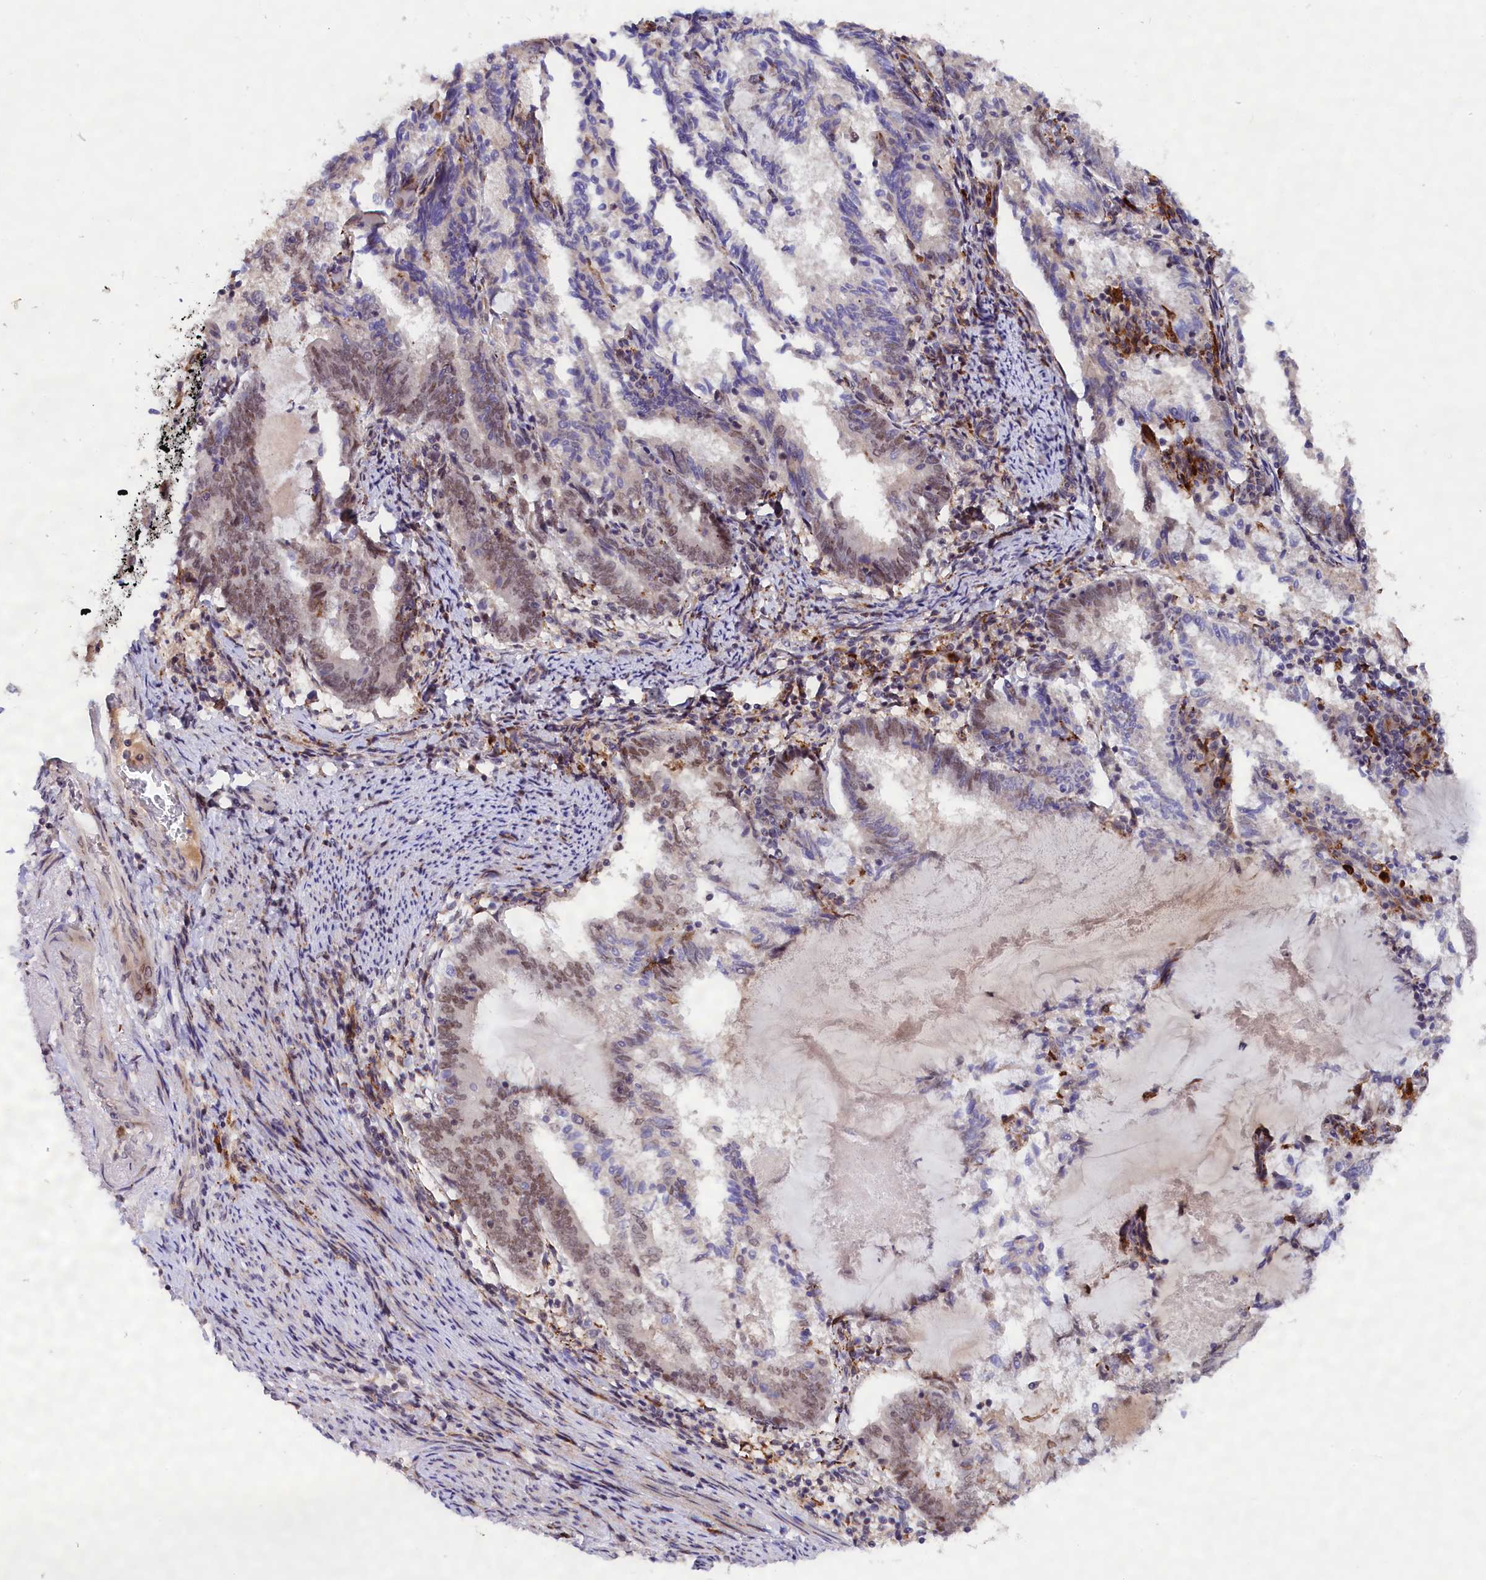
{"staining": {"intensity": "moderate", "quantity": "25%-75%", "location": "nuclear"}, "tissue": "endometrial cancer", "cell_type": "Tumor cells", "image_type": "cancer", "snomed": [{"axis": "morphology", "description": "Adenocarcinoma, NOS"}, {"axis": "topography", "description": "Endometrium"}], "caption": "A brown stain labels moderate nuclear positivity of a protein in adenocarcinoma (endometrial) tumor cells.", "gene": "FBXO45", "patient": {"sex": "female", "age": 80}}